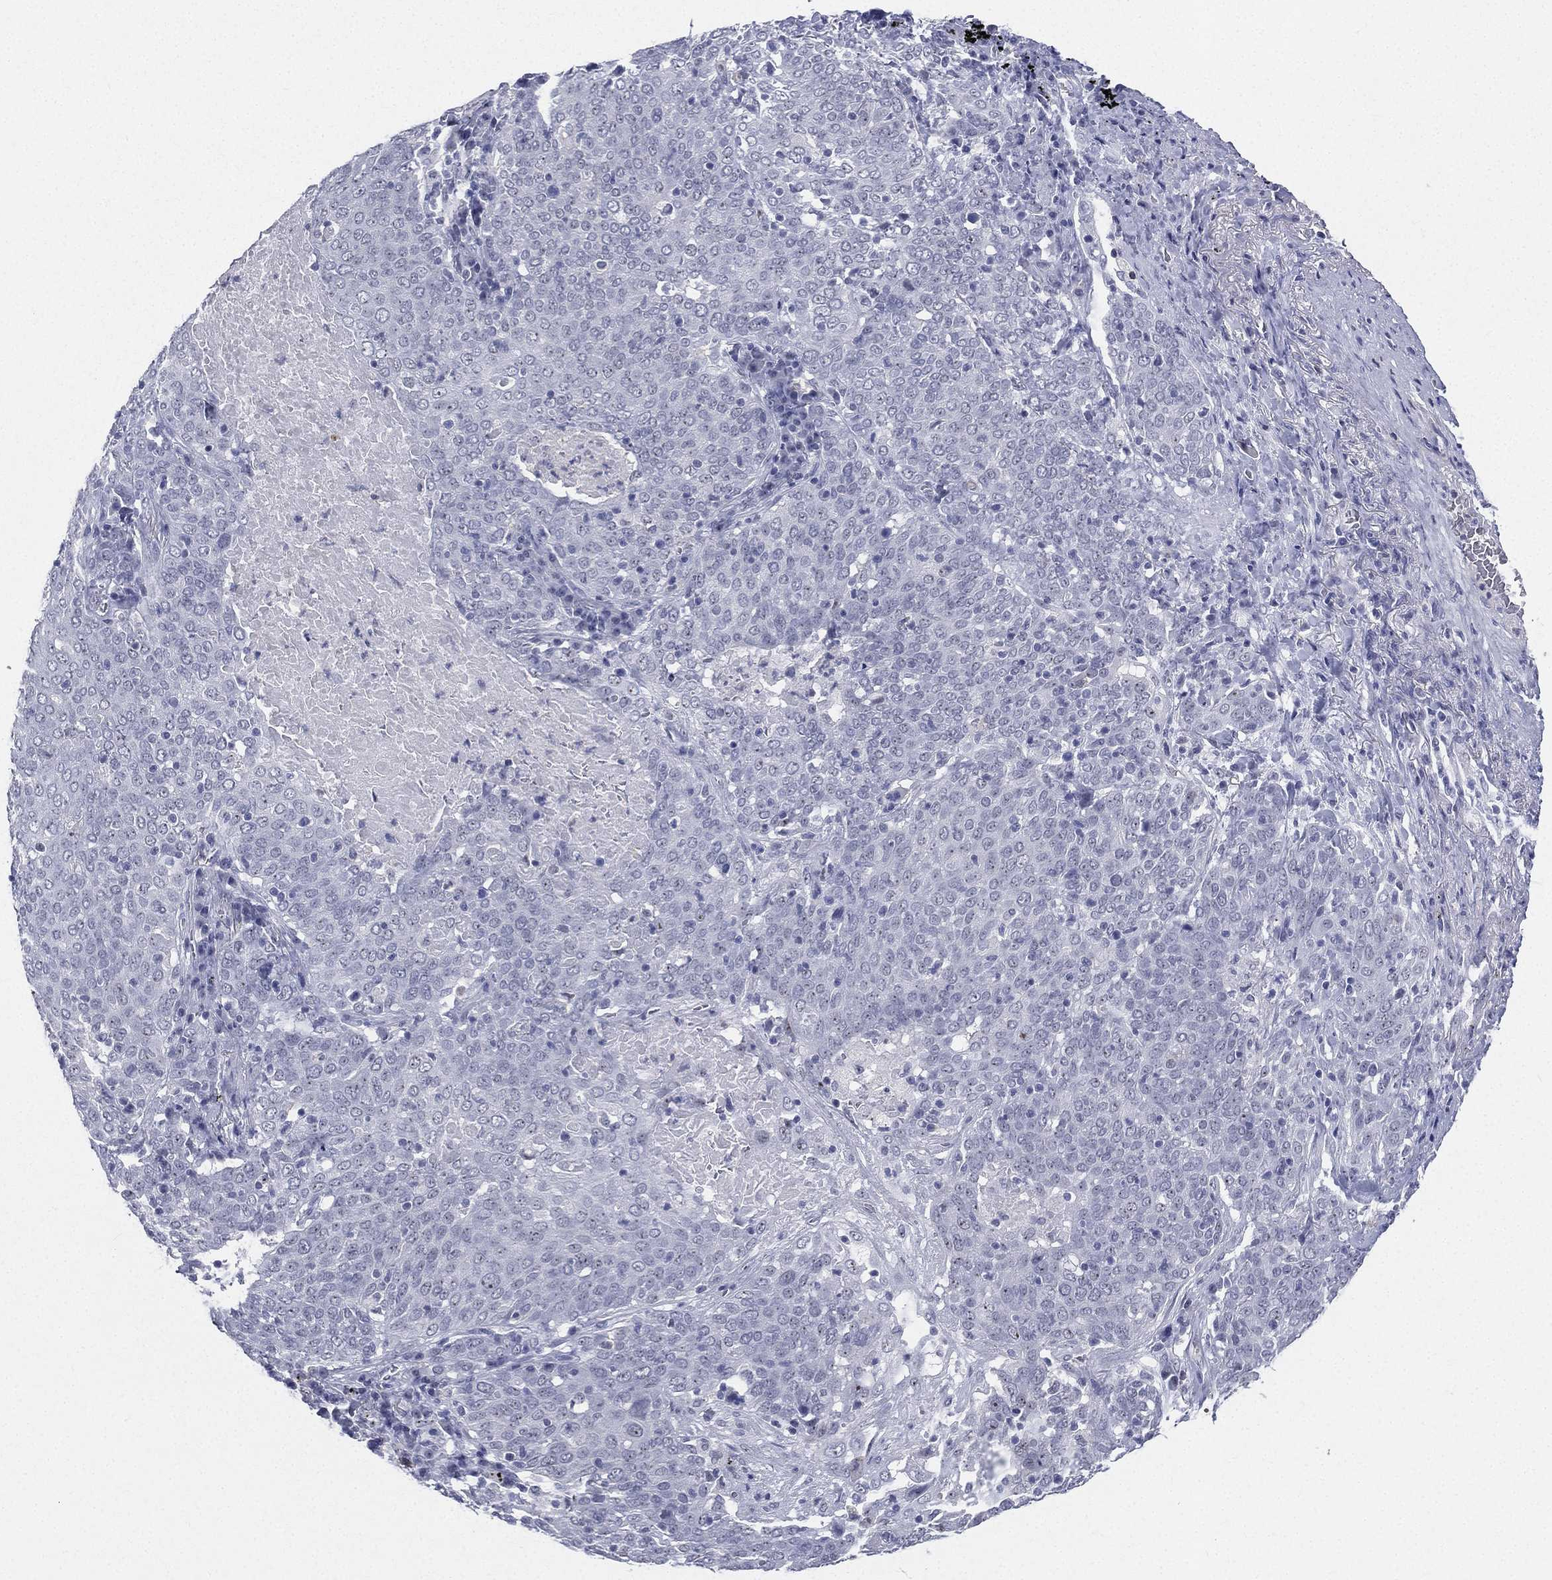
{"staining": {"intensity": "negative", "quantity": "none", "location": "none"}, "tissue": "lung cancer", "cell_type": "Tumor cells", "image_type": "cancer", "snomed": [{"axis": "morphology", "description": "Squamous cell carcinoma, NOS"}, {"axis": "topography", "description": "Lung"}], "caption": "There is no significant staining in tumor cells of lung squamous cell carcinoma.", "gene": "CD22", "patient": {"sex": "male", "age": 82}}